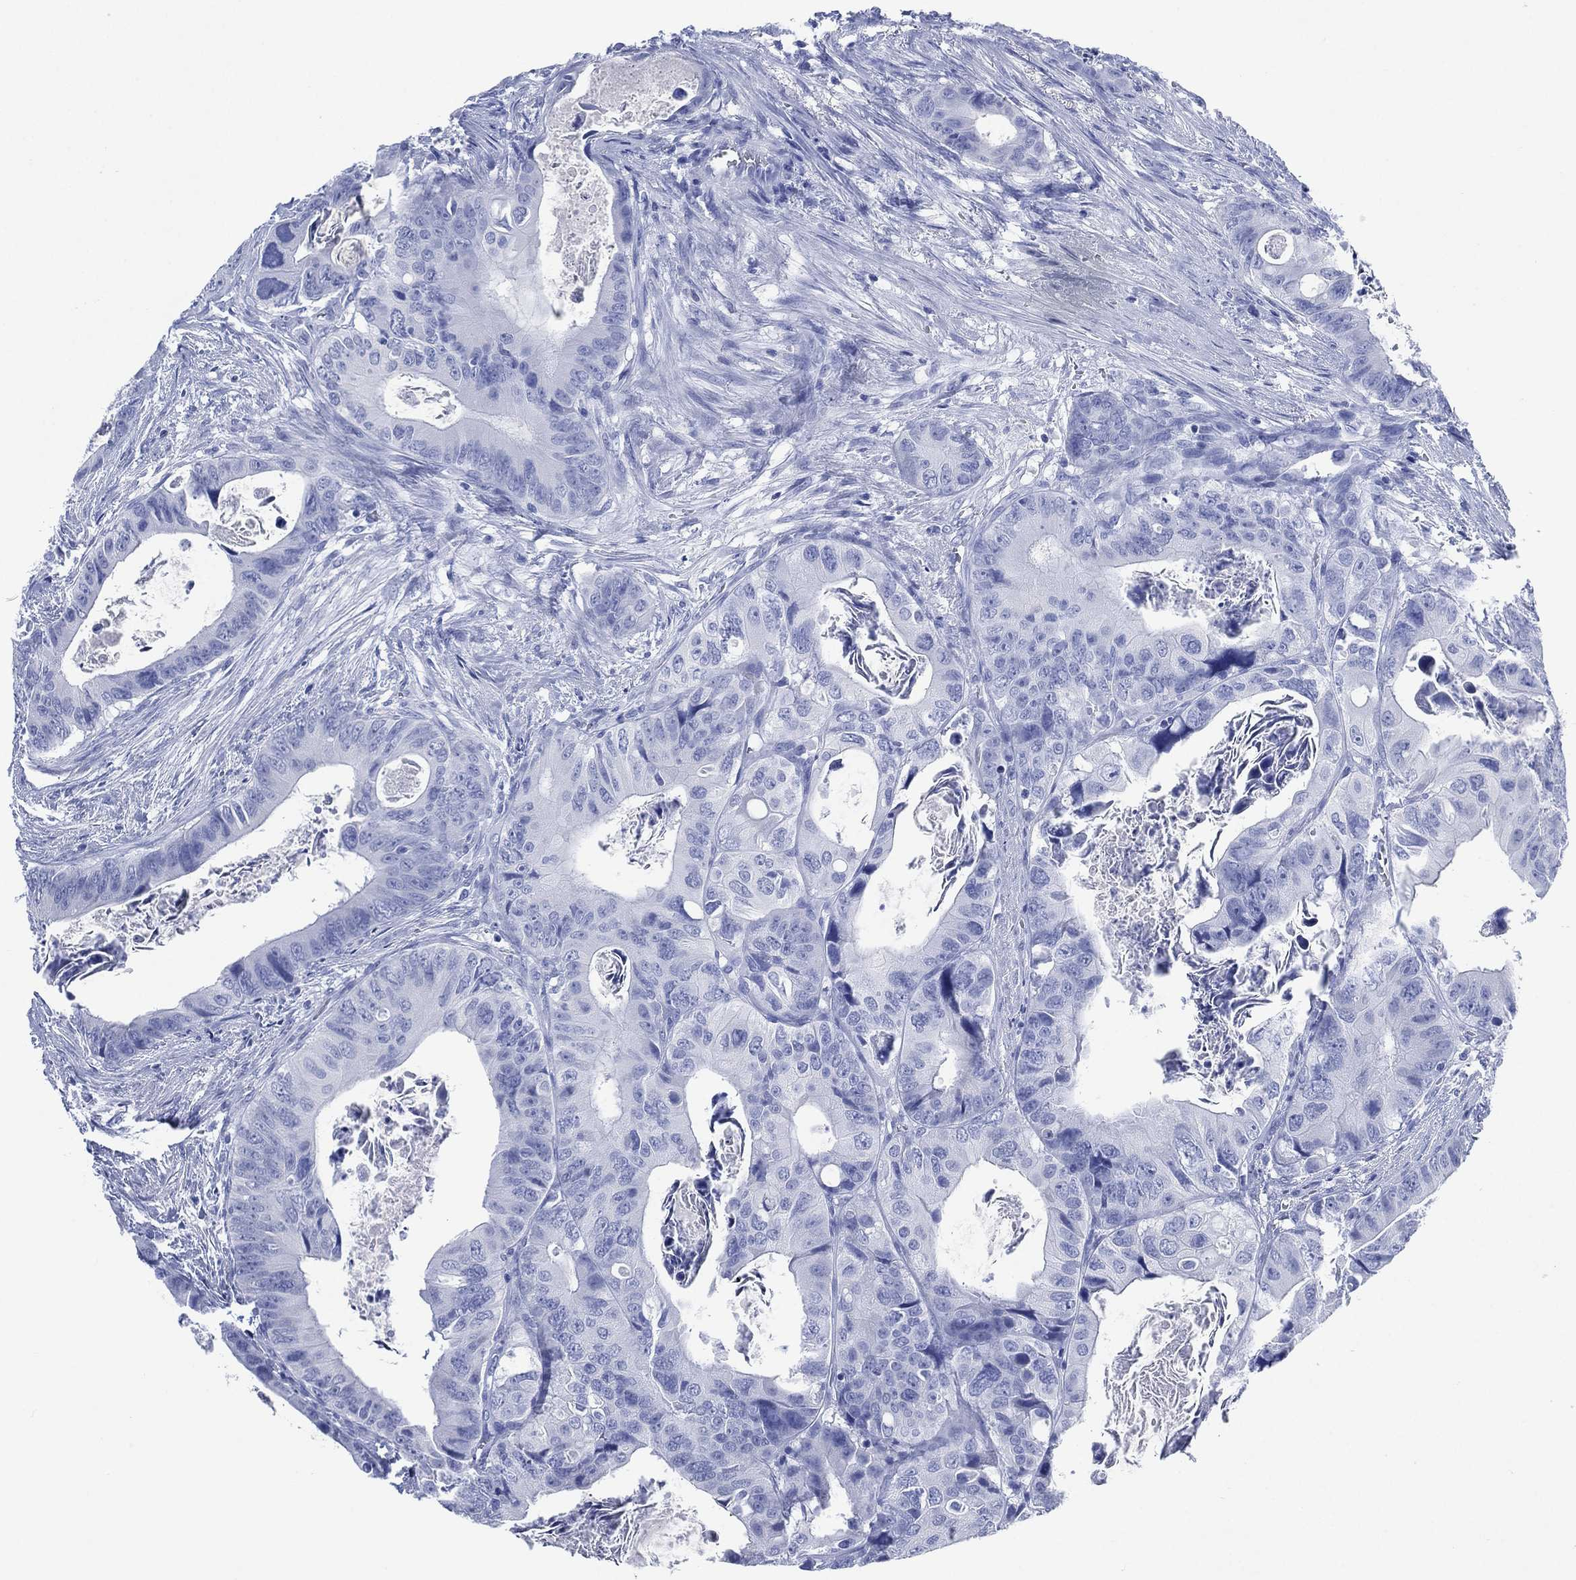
{"staining": {"intensity": "negative", "quantity": "none", "location": "none"}, "tissue": "colorectal cancer", "cell_type": "Tumor cells", "image_type": "cancer", "snomed": [{"axis": "morphology", "description": "Adenocarcinoma, NOS"}, {"axis": "topography", "description": "Rectum"}], "caption": "Immunohistochemistry histopathology image of colorectal cancer (adenocarcinoma) stained for a protein (brown), which exhibits no expression in tumor cells.", "gene": "SIGLECL1", "patient": {"sex": "male", "age": 64}}